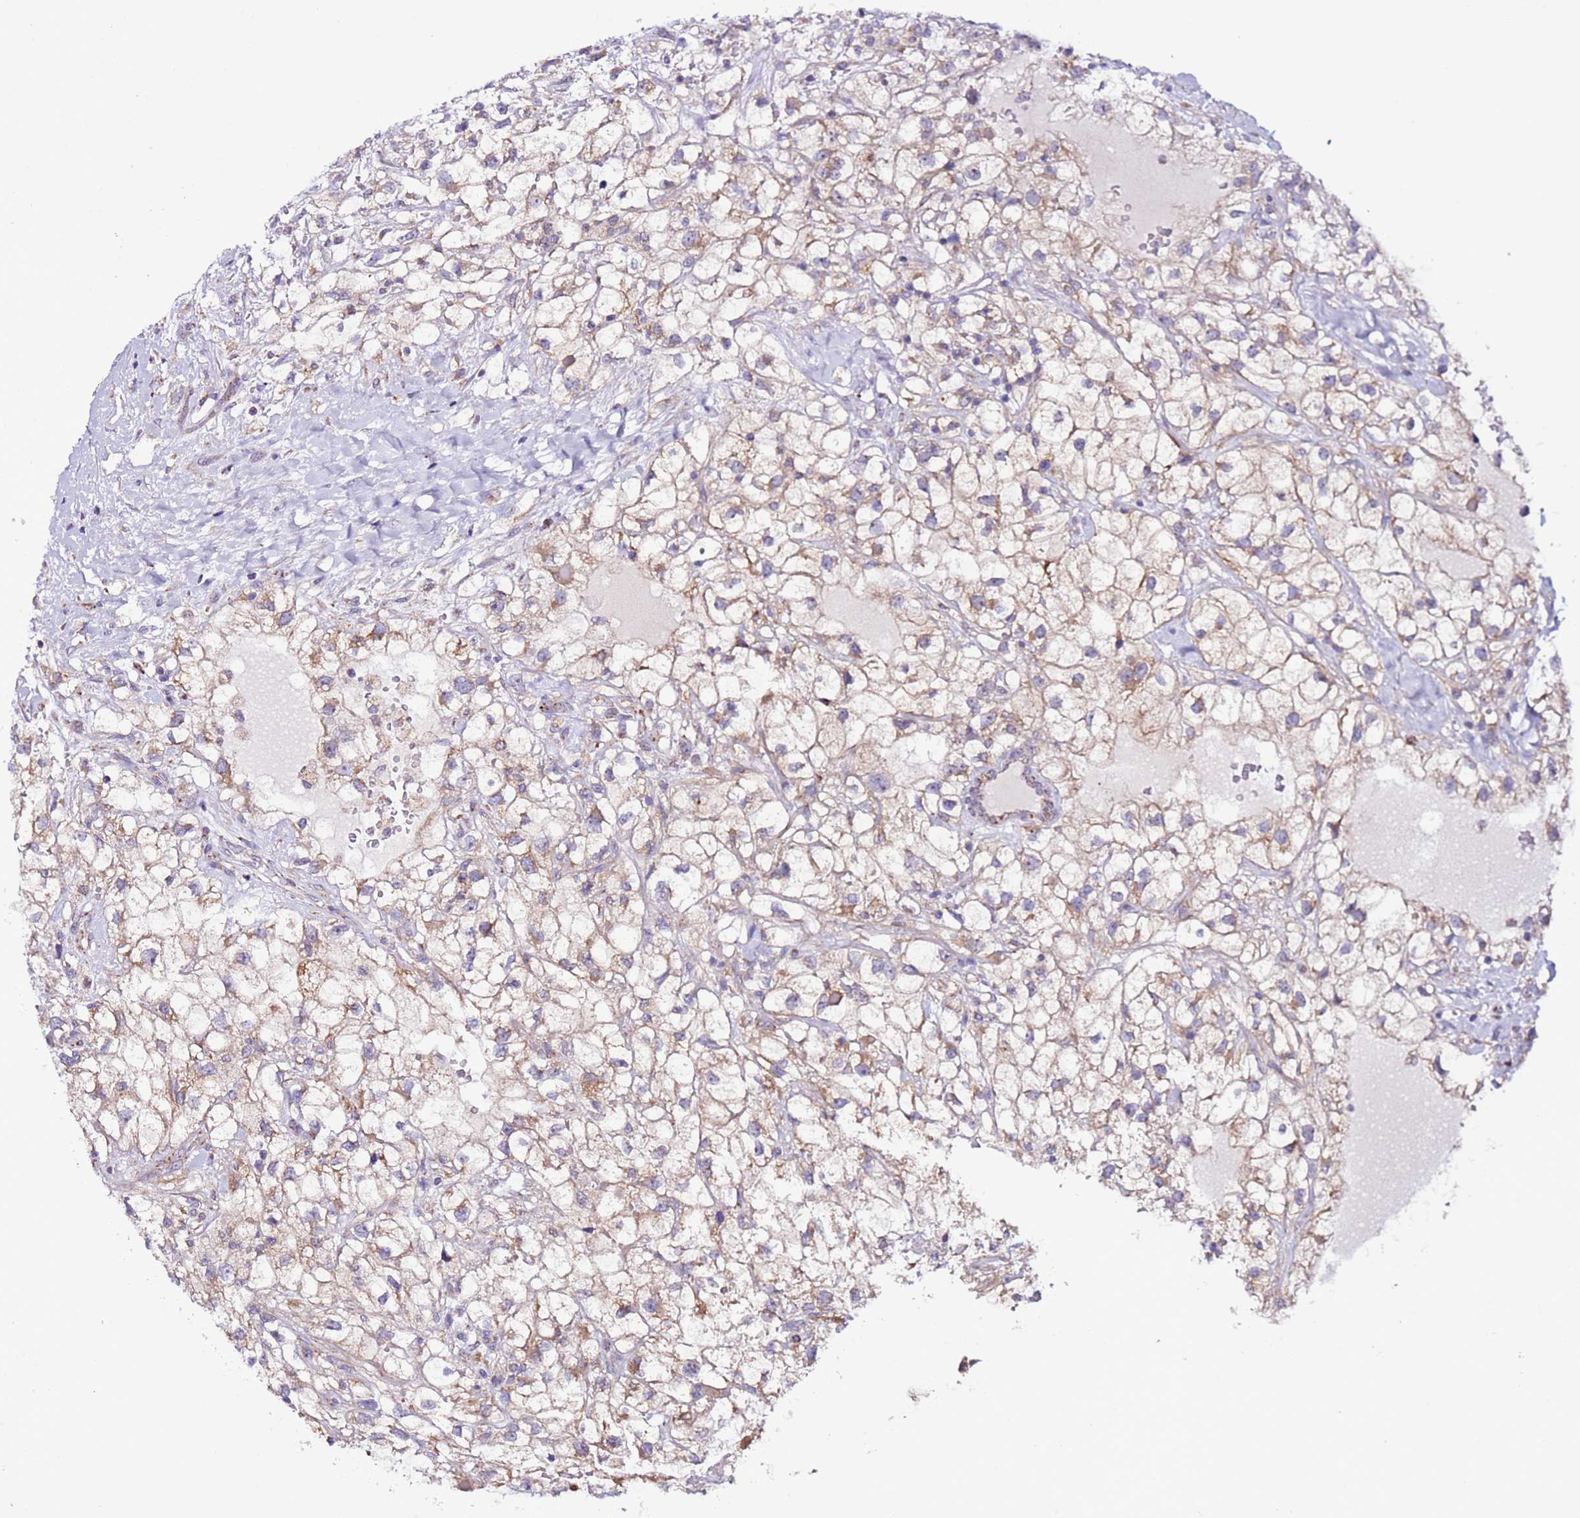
{"staining": {"intensity": "weak", "quantity": "25%-75%", "location": "cytoplasmic/membranous"}, "tissue": "renal cancer", "cell_type": "Tumor cells", "image_type": "cancer", "snomed": [{"axis": "morphology", "description": "Adenocarcinoma, NOS"}, {"axis": "topography", "description": "Kidney"}], "caption": "This micrograph shows renal adenocarcinoma stained with immunohistochemistry (IHC) to label a protein in brown. The cytoplasmic/membranous of tumor cells show weak positivity for the protein. Nuclei are counter-stained blue.", "gene": "UEVLD", "patient": {"sex": "male", "age": 59}}